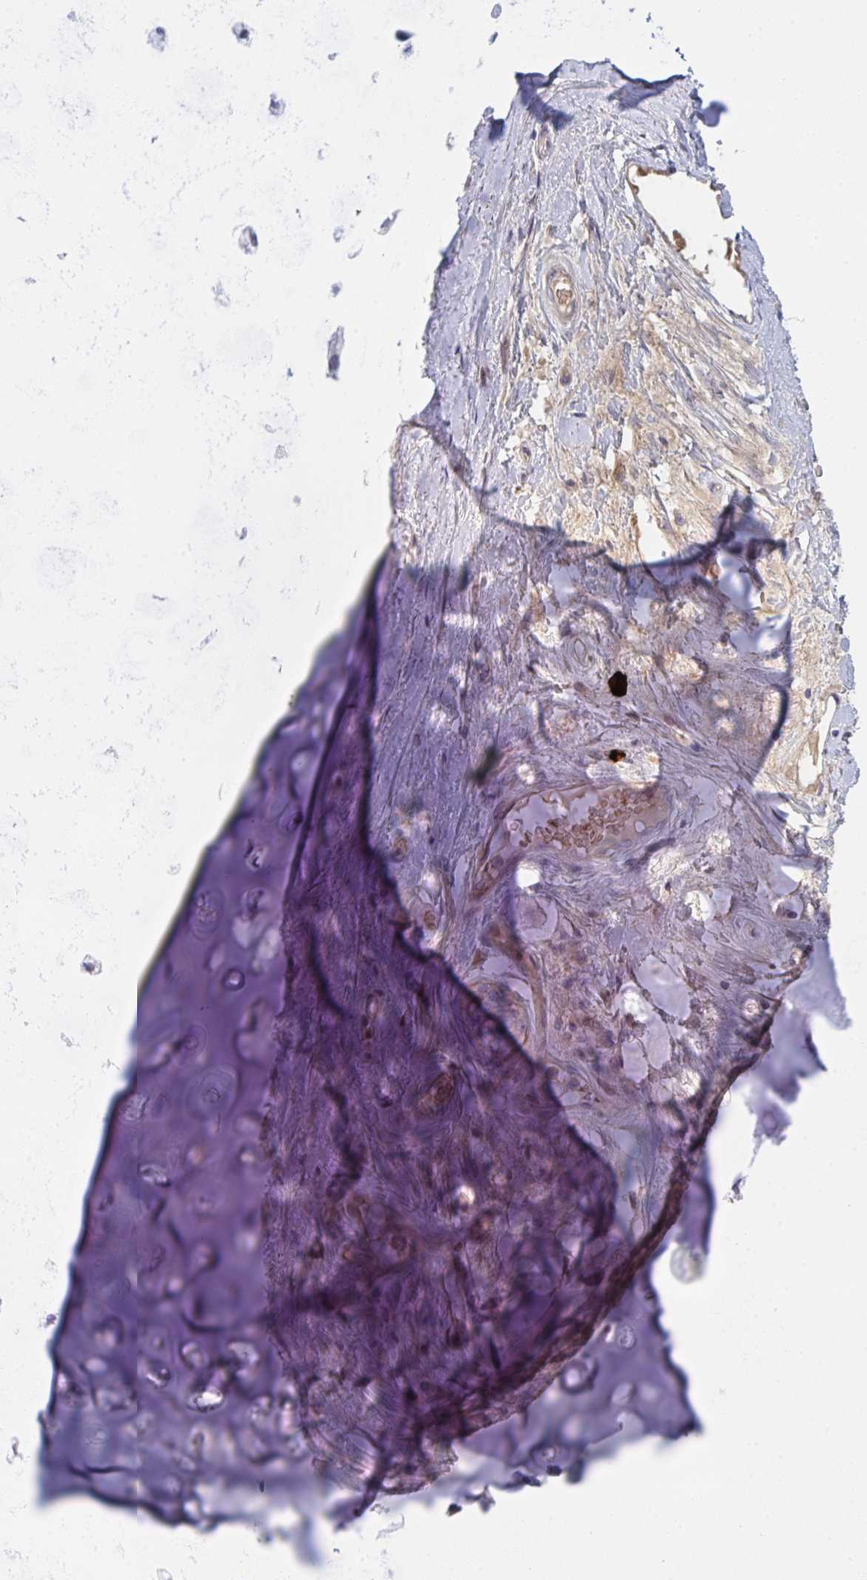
{"staining": {"intensity": "negative", "quantity": "none", "location": "none"}, "tissue": "soft tissue", "cell_type": "Chondrocytes", "image_type": "normal", "snomed": [{"axis": "morphology", "description": "Normal tissue, NOS"}, {"axis": "topography", "description": "Cartilage tissue"}, {"axis": "topography", "description": "Bronchus"}], "caption": "Immunohistochemistry (IHC) of normal soft tissue reveals no expression in chondrocytes.", "gene": "TNFSF4", "patient": {"sex": "male", "age": 64}}